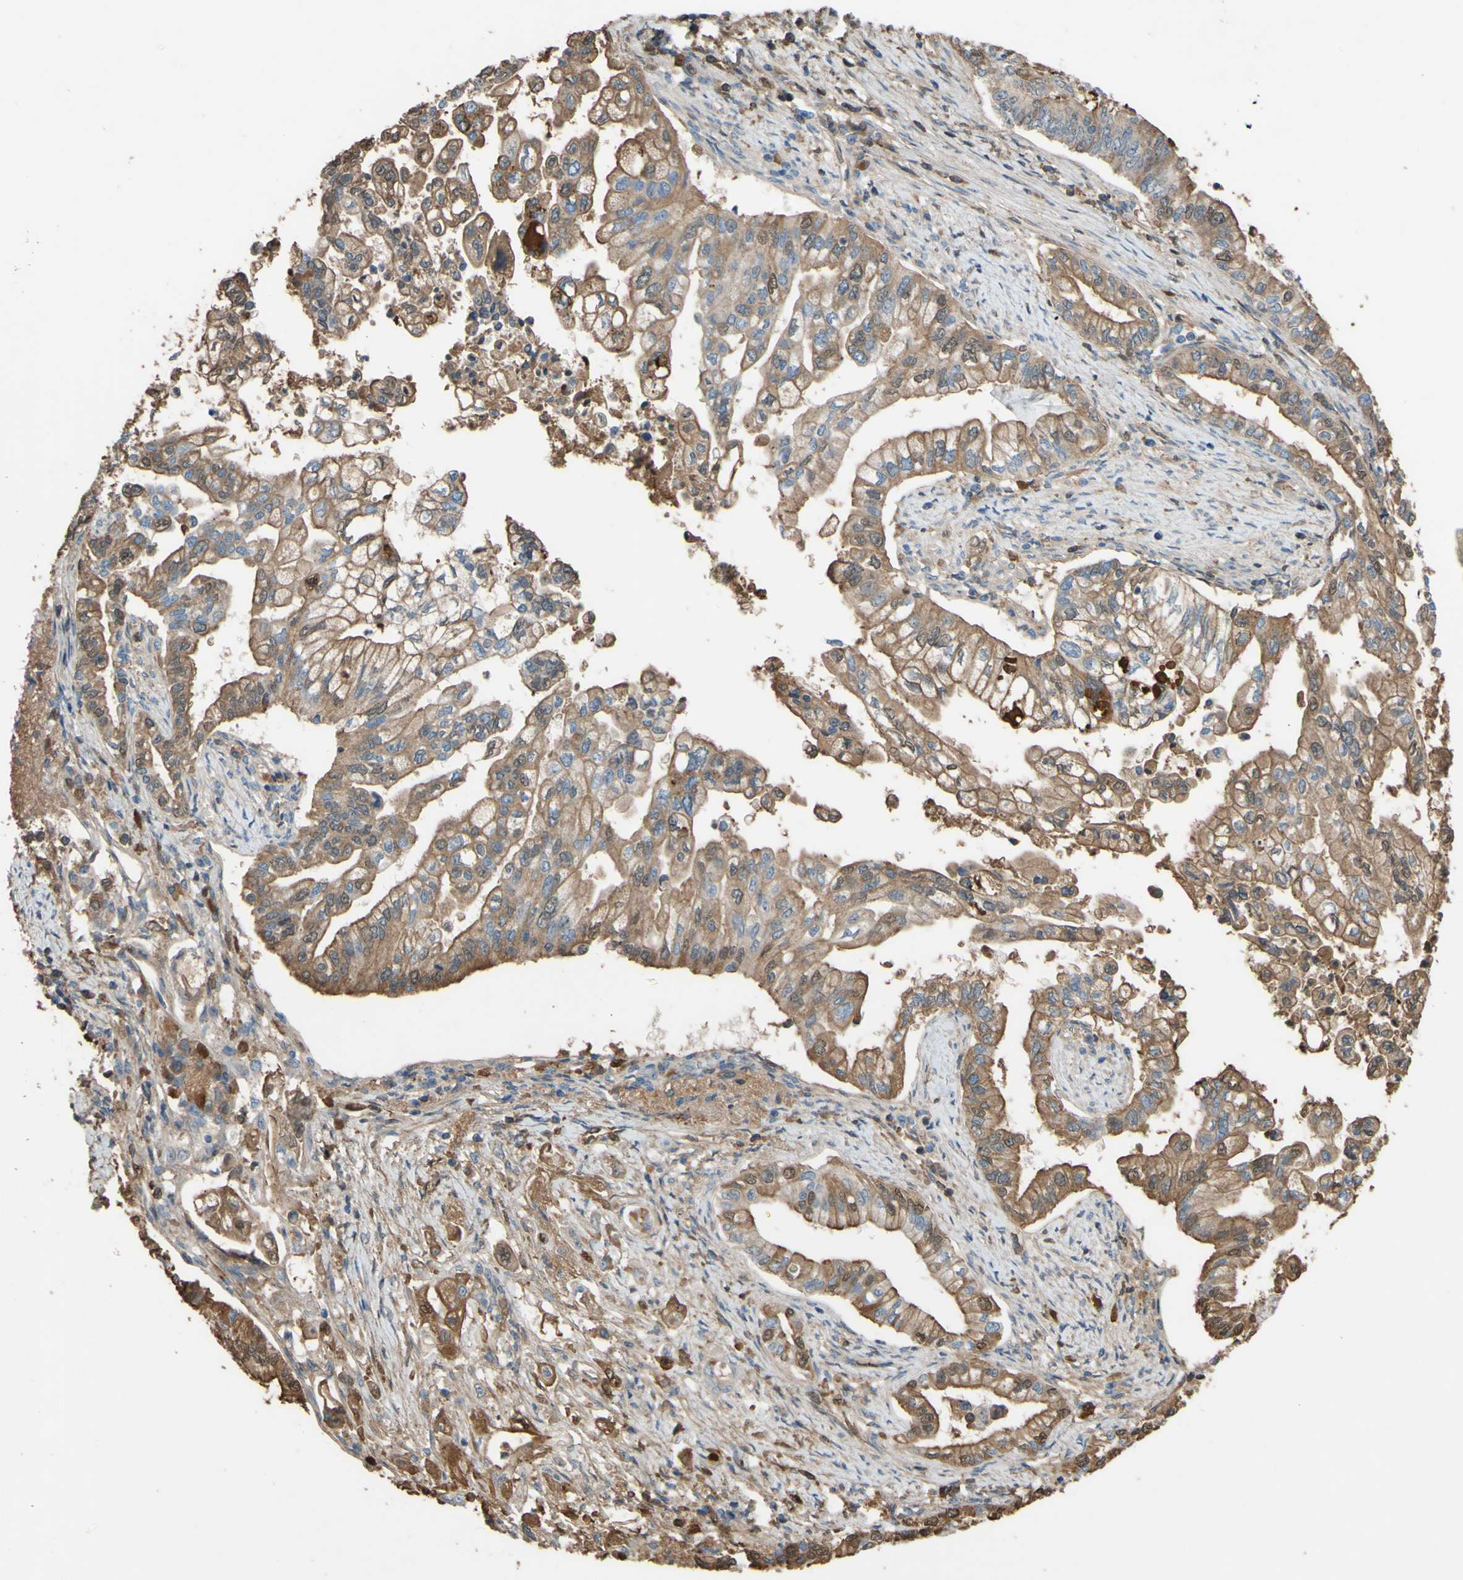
{"staining": {"intensity": "moderate", "quantity": ">75%", "location": "cytoplasmic/membranous"}, "tissue": "pancreatic cancer", "cell_type": "Tumor cells", "image_type": "cancer", "snomed": [{"axis": "morphology", "description": "Normal tissue, NOS"}, {"axis": "topography", "description": "Pancreas"}], "caption": "Immunohistochemistry (IHC) histopathology image of human pancreatic cancer stained for a protein (brown), which exhibits medium levels of moderate cytoplasmic/membranous staining in about >75% of tumor cells.", "gene": "PTGDS", "patient": {"sex": "male", "age": 42}}